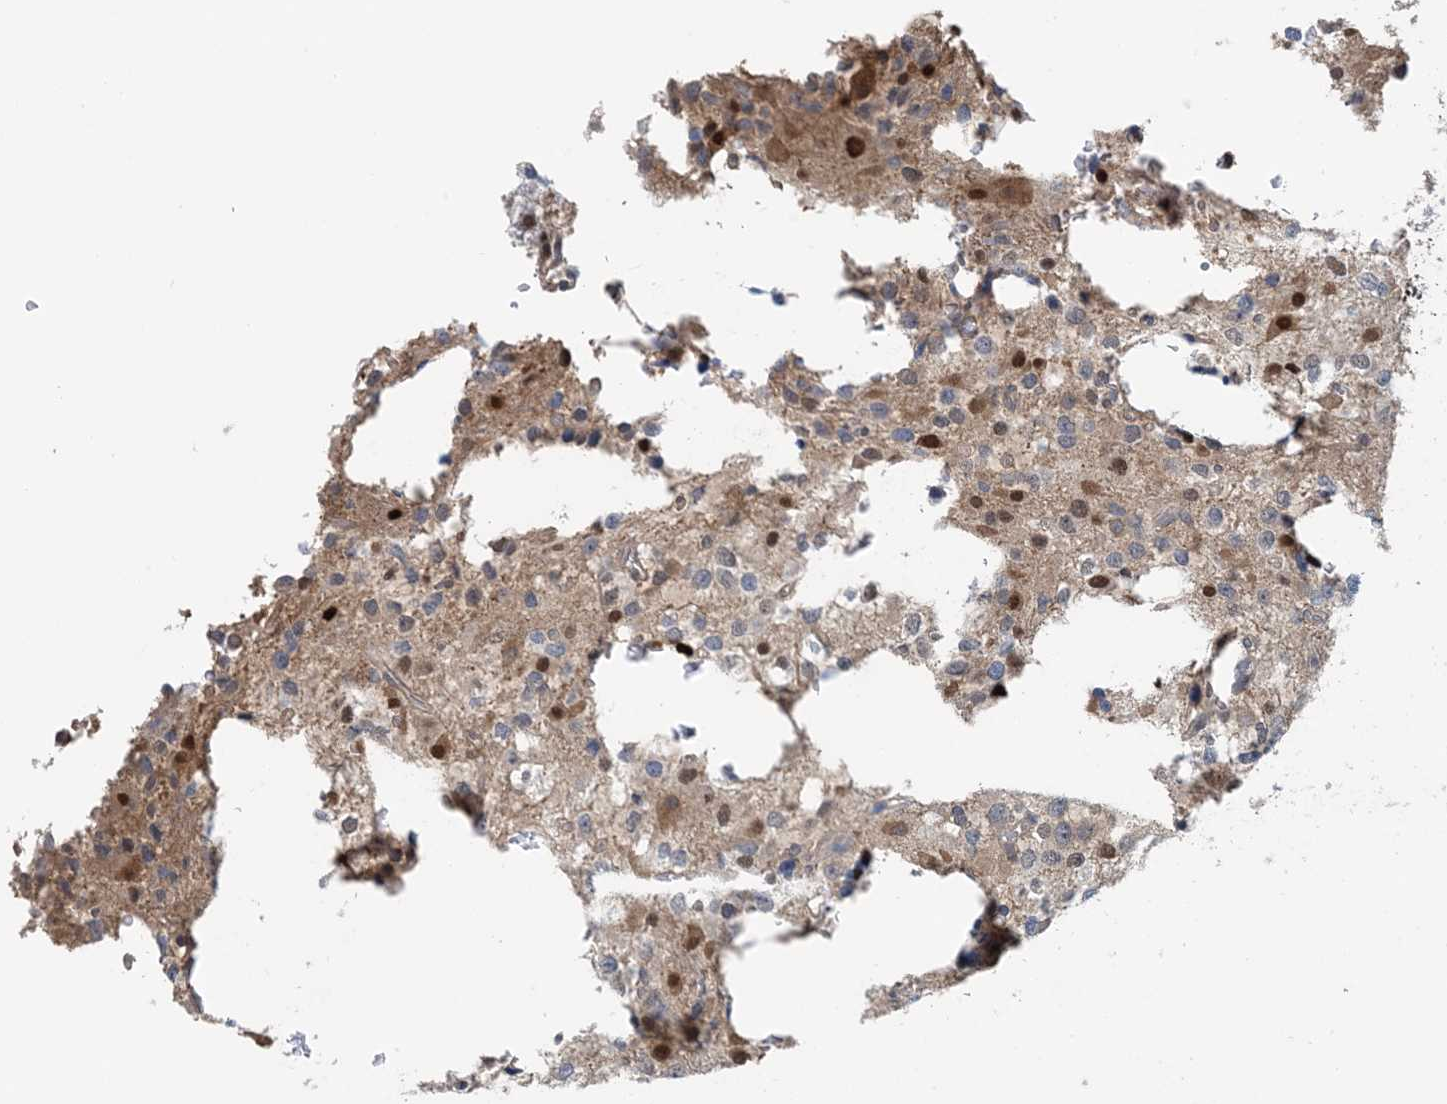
{"staining": {"intensity": "moderate", "quantity": "25%-75%", "location": "nuclear"}, "tissue": "glioma", "cell_type": "Tumor cells", "image_type": "cancer", "snomed": [{"axis": "morphology", "description": "Glioma, malignant, High grade"}, {"axis": "topography", "description": "Brain"}], "caption": "Glioma stained for a protein (brown) reveals moderate nuclear positive expression in approximately 25%-75% of tumor cells.", "gene": "HIKESHI", "patient": {"sex": "female", "age": 62}}